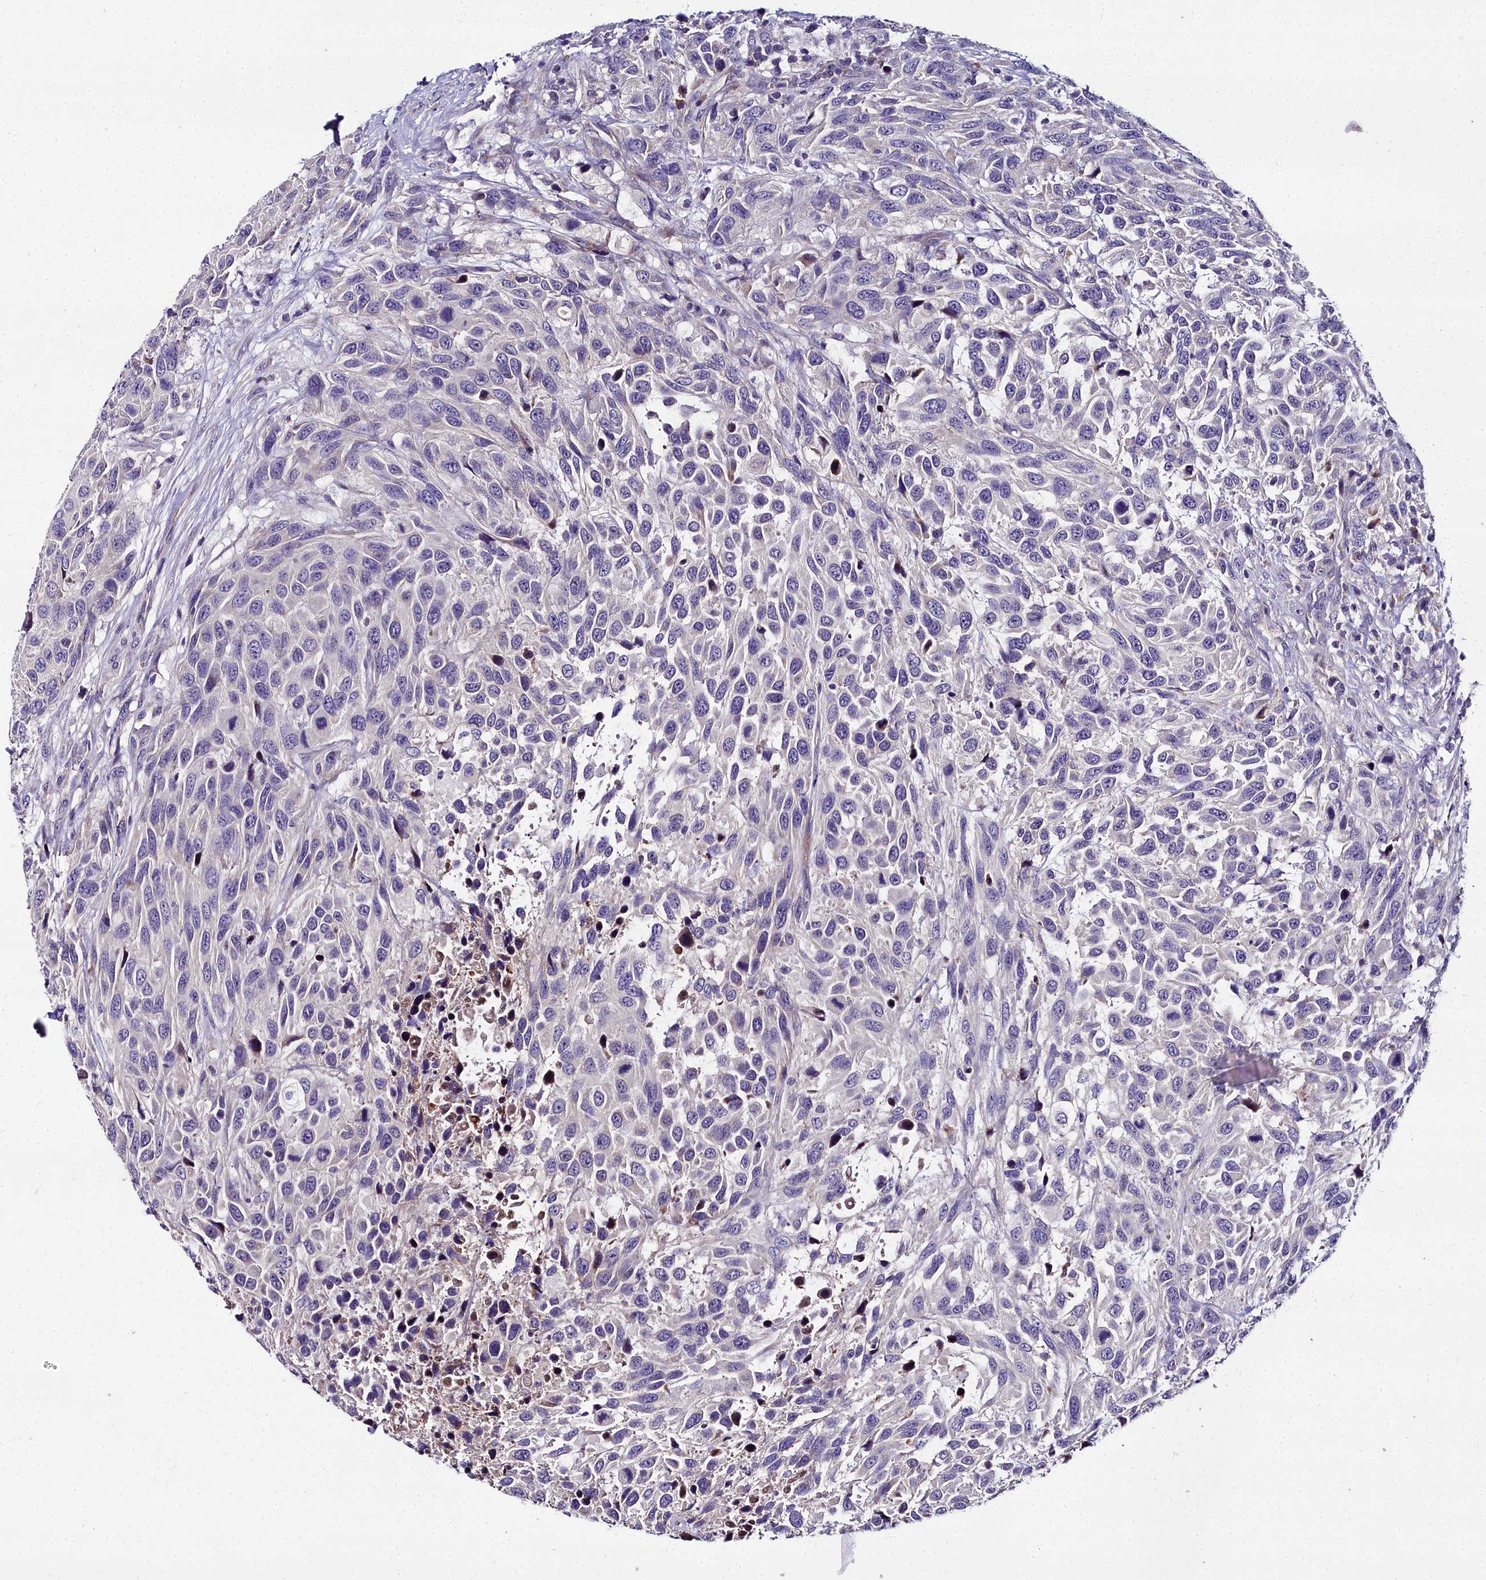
{"staining": {"intensity": "negative", "quantity": "none", "location": "none"}, "tissue": "urothelial cancer", "cell_type": "Tumor cells", "image_type": "cancer", "snomed": [{"axis": "morphology", "description": "Urothelial carcinoma, High grade"}, {"axis": "topography", "description": "Urinary bladder"}], "caption": "The micrograph exhibits no significant positivity in tumor cells of urothelial cancer. (Brightfield microscopy of DAB IHC at high magnification).", "gene": "NT5M", "patient": {"sex": "female", "age": 70}}